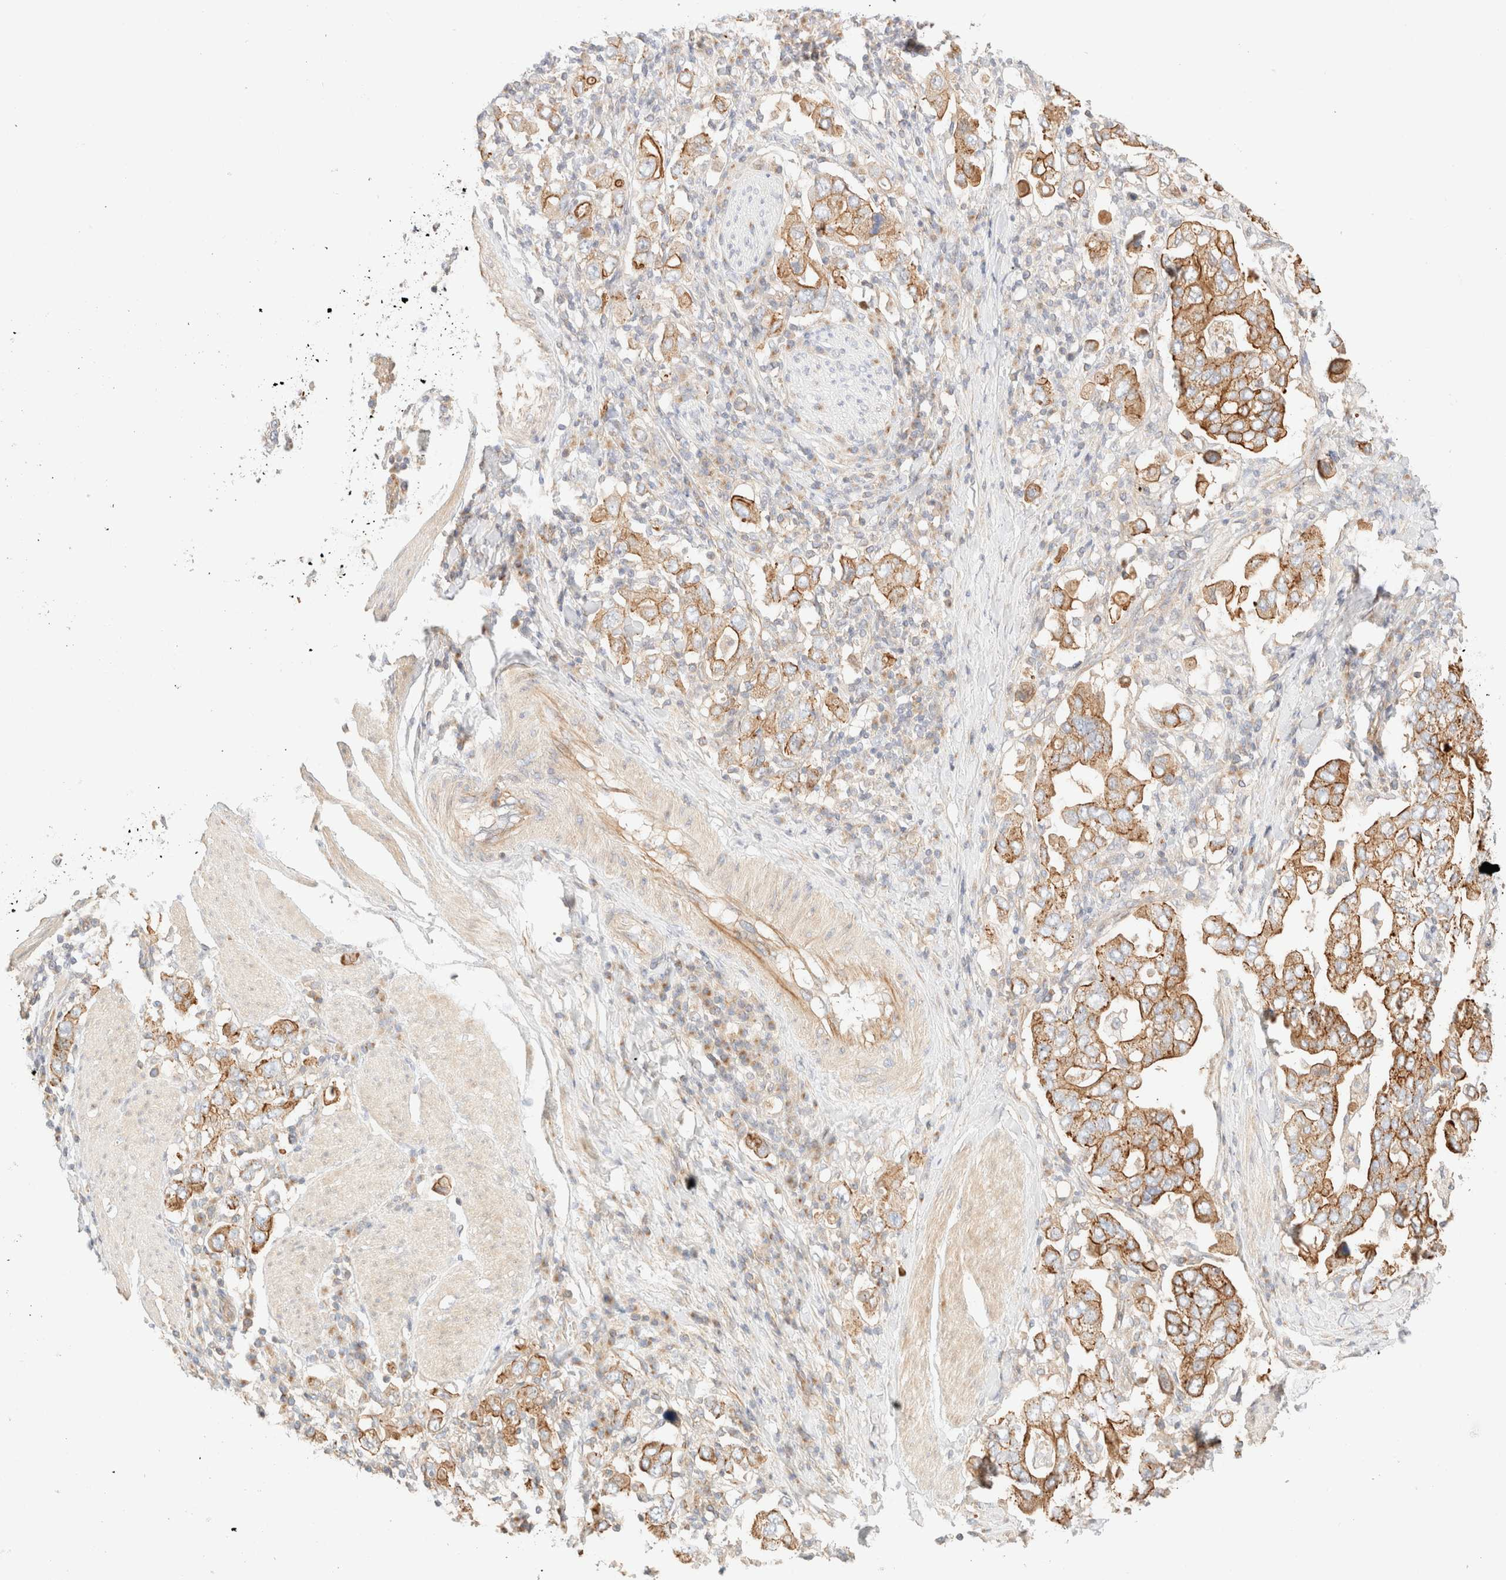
{"staining": {"intensity": "moderate", "quantity": "25%-75%", "location": "cytoplasmic/membranous"}, "tissue": "stomach cancer", "cell_type": "Tumor cells", "image_type": "cancer", "snomed": [{"axis": "morphology", "description": "Adenocarcinoma, NOS"}, {"axis": "topography", "description": "Stomach, upper"}], "caption": "A histopathology image showing moderate cytoplasmic/membranous staining in approximately 25%-75% of tumor cells in adenocarcinoma (stomach), as visualized by brown immunohistochemical staining.", "gene": "MYO10", "patient": {"sex": "male", "age": 62}}